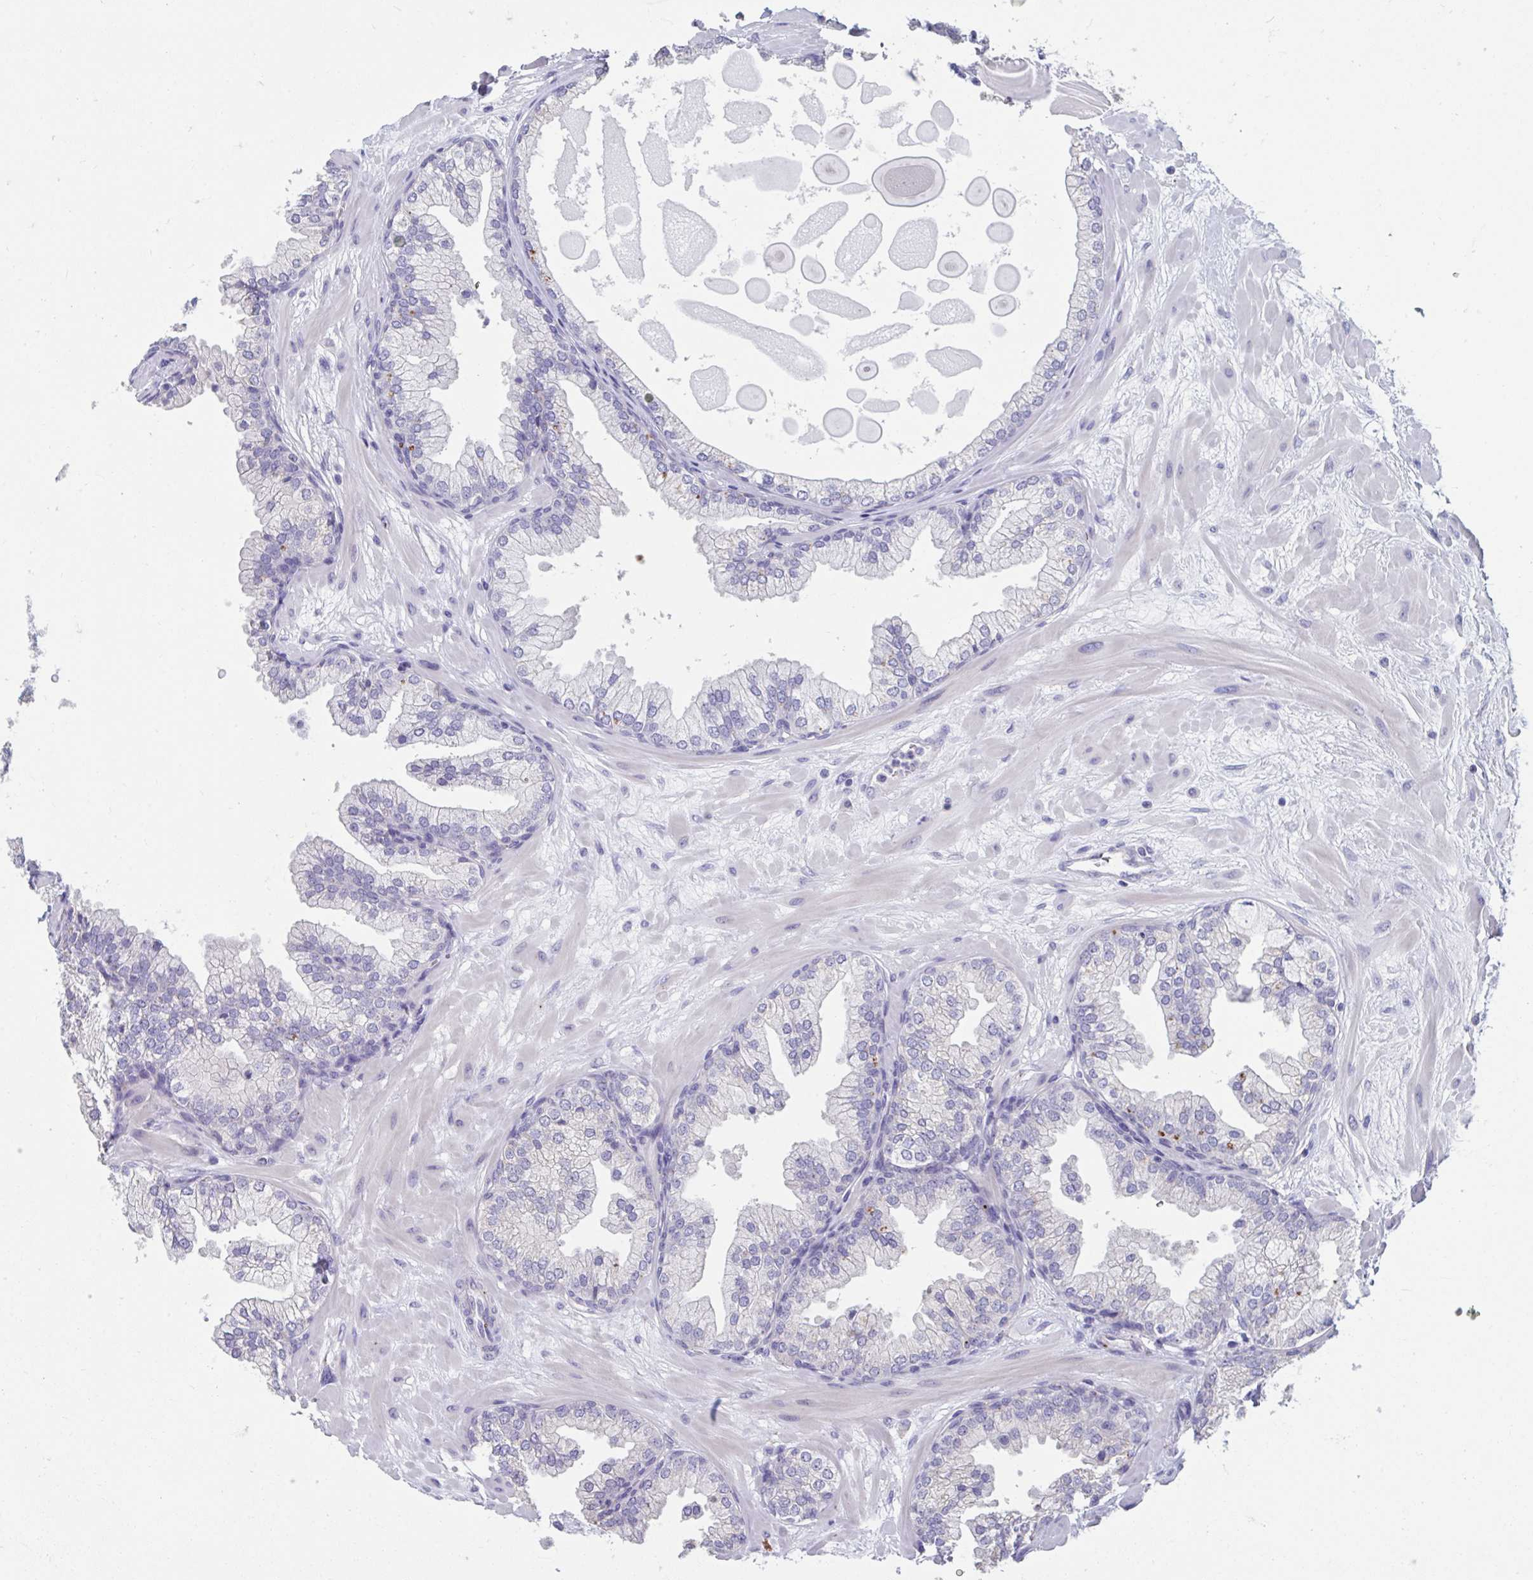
{"staining": {"intensity": "negative", "quantity": "none", "location": "none"}, "tissue": "prostate", "cell_type": "Glandular cells", "image_type": "normal", "snomed": [{"axis": "morphology", "description": "Normal tissue, NOS"}, {"axis": "topography", "description": "Prostate"}, {"axis": "topography", "description": "Peripheral nerve tissue"}], "caption": "Immunohistochemistry (IHC) histopathology image of unremarkable prostate: prostate stained with DAB (3,3'-diaminobenzidine) exhibits no significant protein staining in glandular cells.", "gene": "GPR162", "patient": {"sex": "male", "age": 61}}